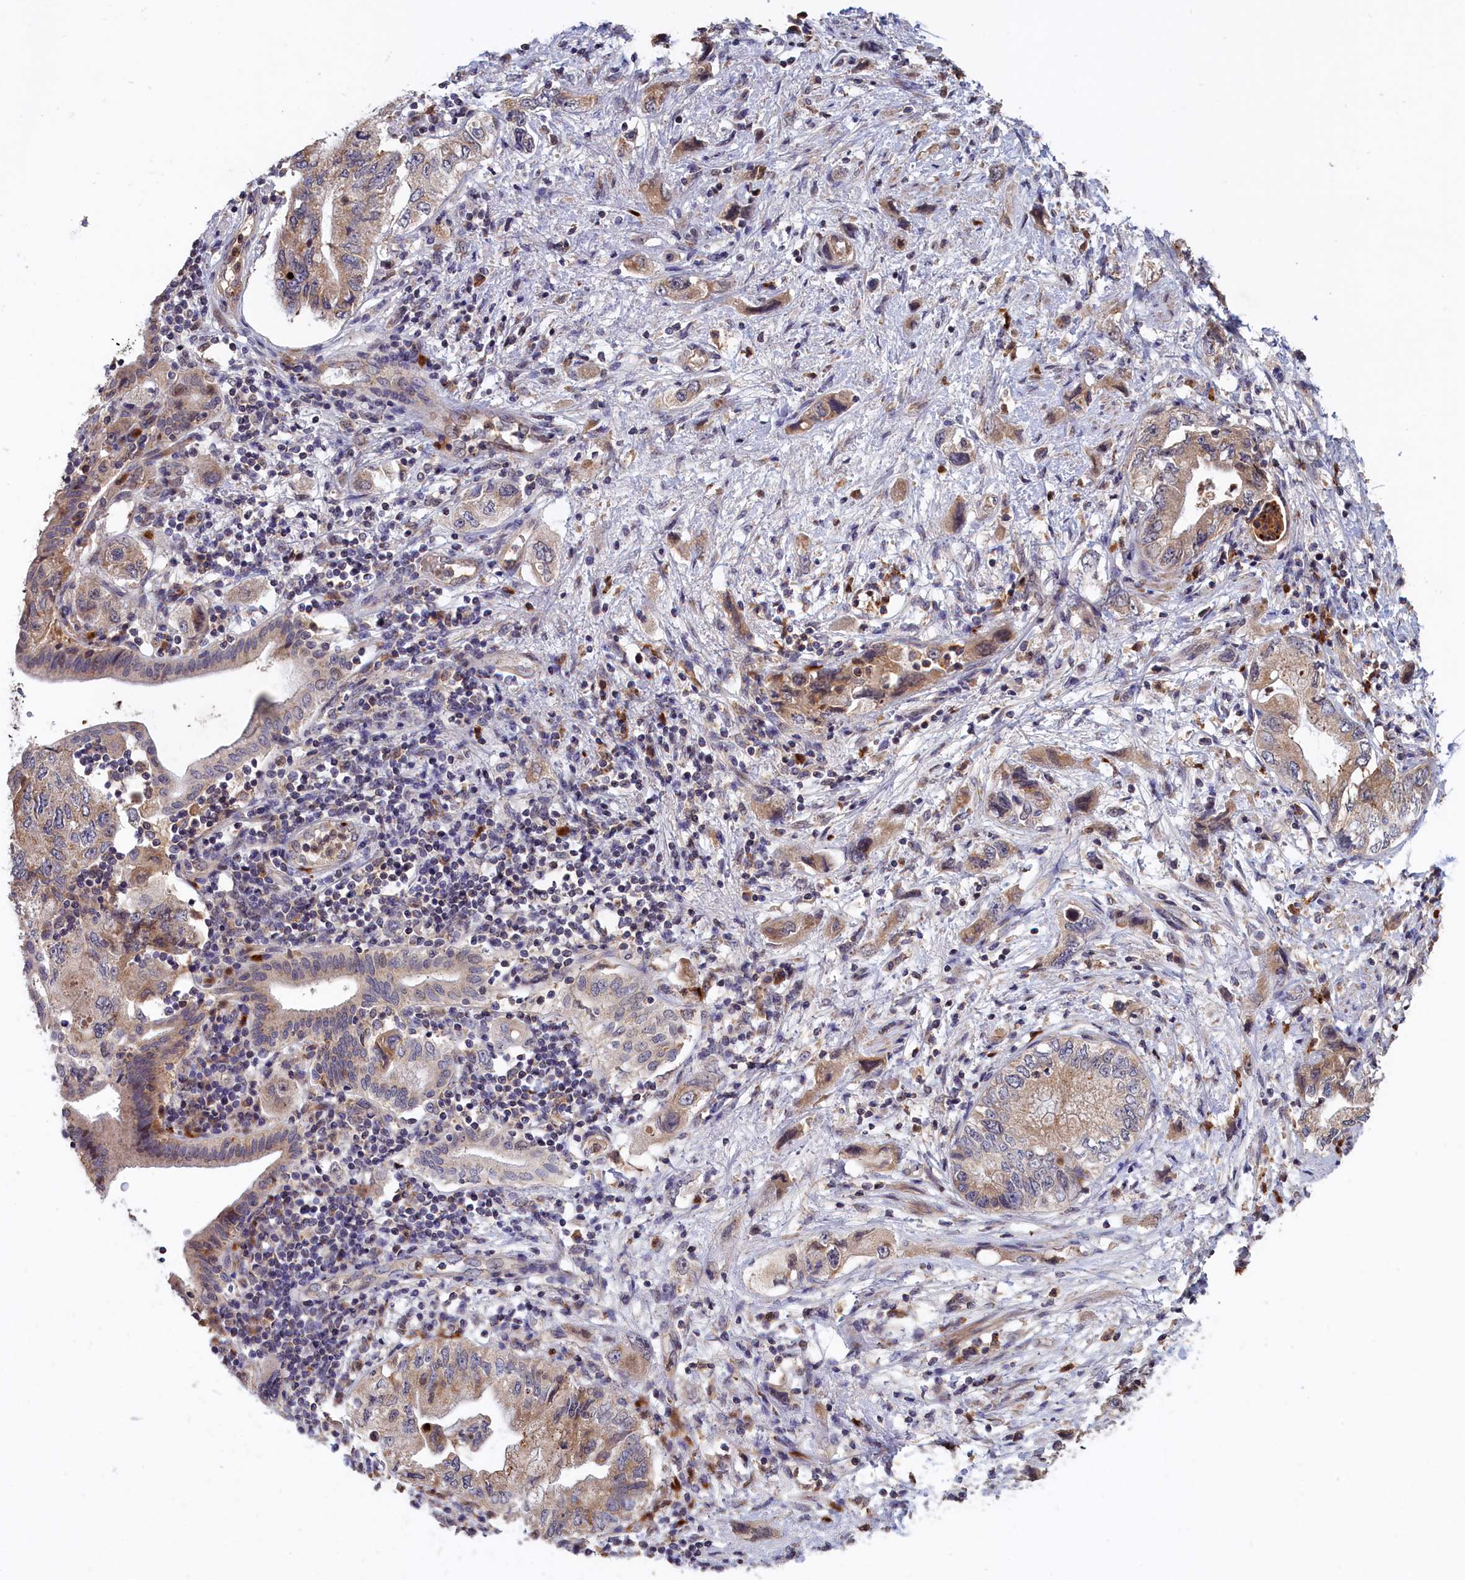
{"staining": {"intensity": "weak", "quantity": ">75%", "location": "cytoplasmic/membranous"}, "tissue": "pancreatic cancer", "cell_type": "Tumor cells", "image_type": "cancer", "snomed": [{"axis": "morphology", "description": "Adenocarcinoma, NOS"}, {"axis": "topography", "description": "Pancreas"}], "caption": "Immunohistochemical staining of pancreatic adenocarcinoma exhibits weak cytoplasmic/membranous protein staining in about >75% of tumor cells. (Brightfield microscopy of DAB IHC at high magnification).", "gene": "EPB41L4B", "patient": {"sex": "female", "age": 73}}